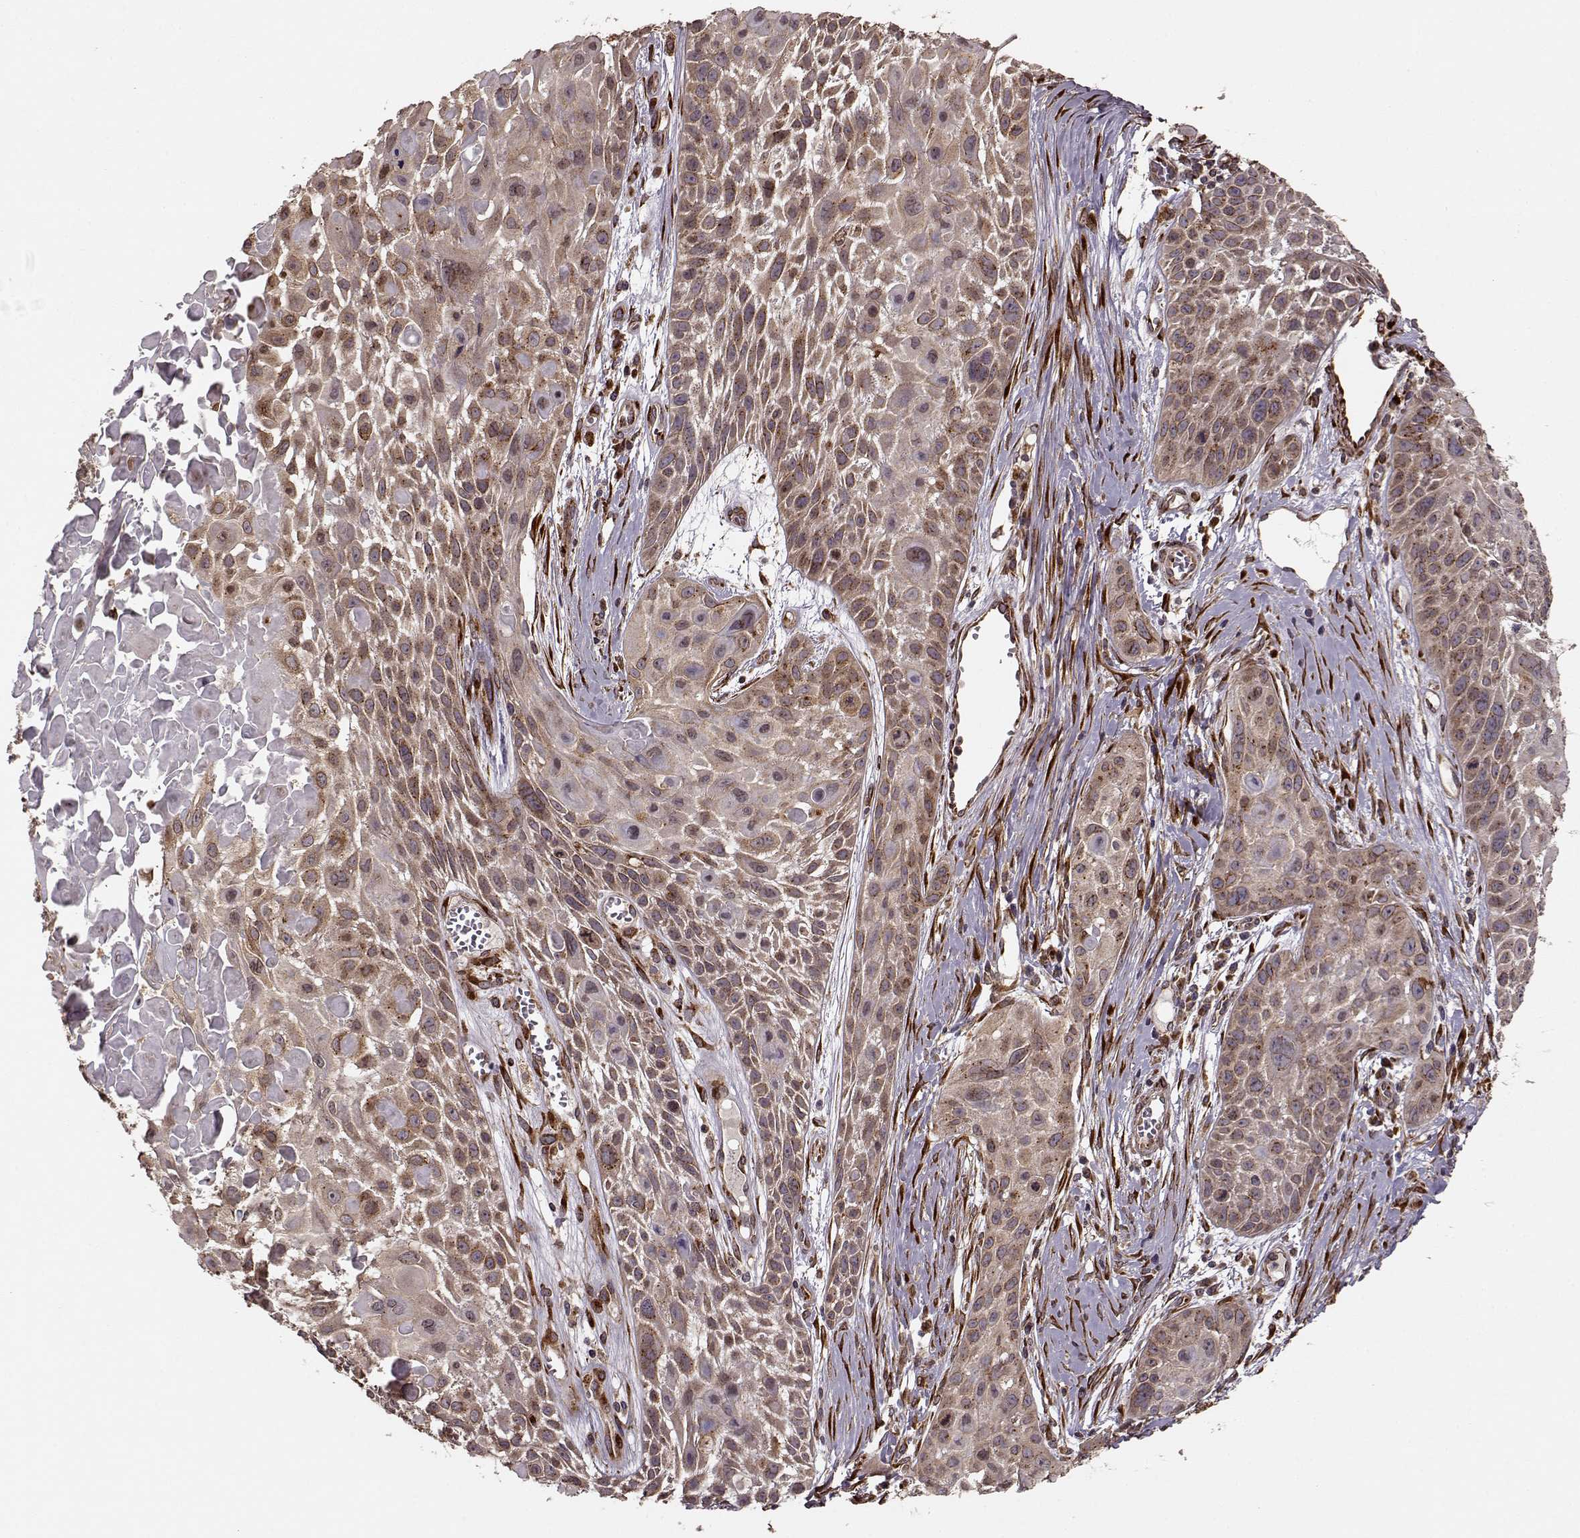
{"staining": {"intensity": "weak", "quantity": ">75%", "location": "cytoplasmic/membranous"}, "tissue": "skin cancer", "cell_type": "Tumor cells", "image_type": "cancer", "snomed": [{"axis": "morphology", "description": "Squamous cell carcinoma, NOS"}, {"axis": "topography", "description": "Skin"}, {"axis": "topography", "description": "Anal"}], "caption": "A micrograph of human squamous cell carcinoma (skin) stained for a protein exhibits weak cytoplasmic/membranous brown staining in tumor cells.", "gene": "YIPF5", "patient": {"sex": "female", "age": 75}}